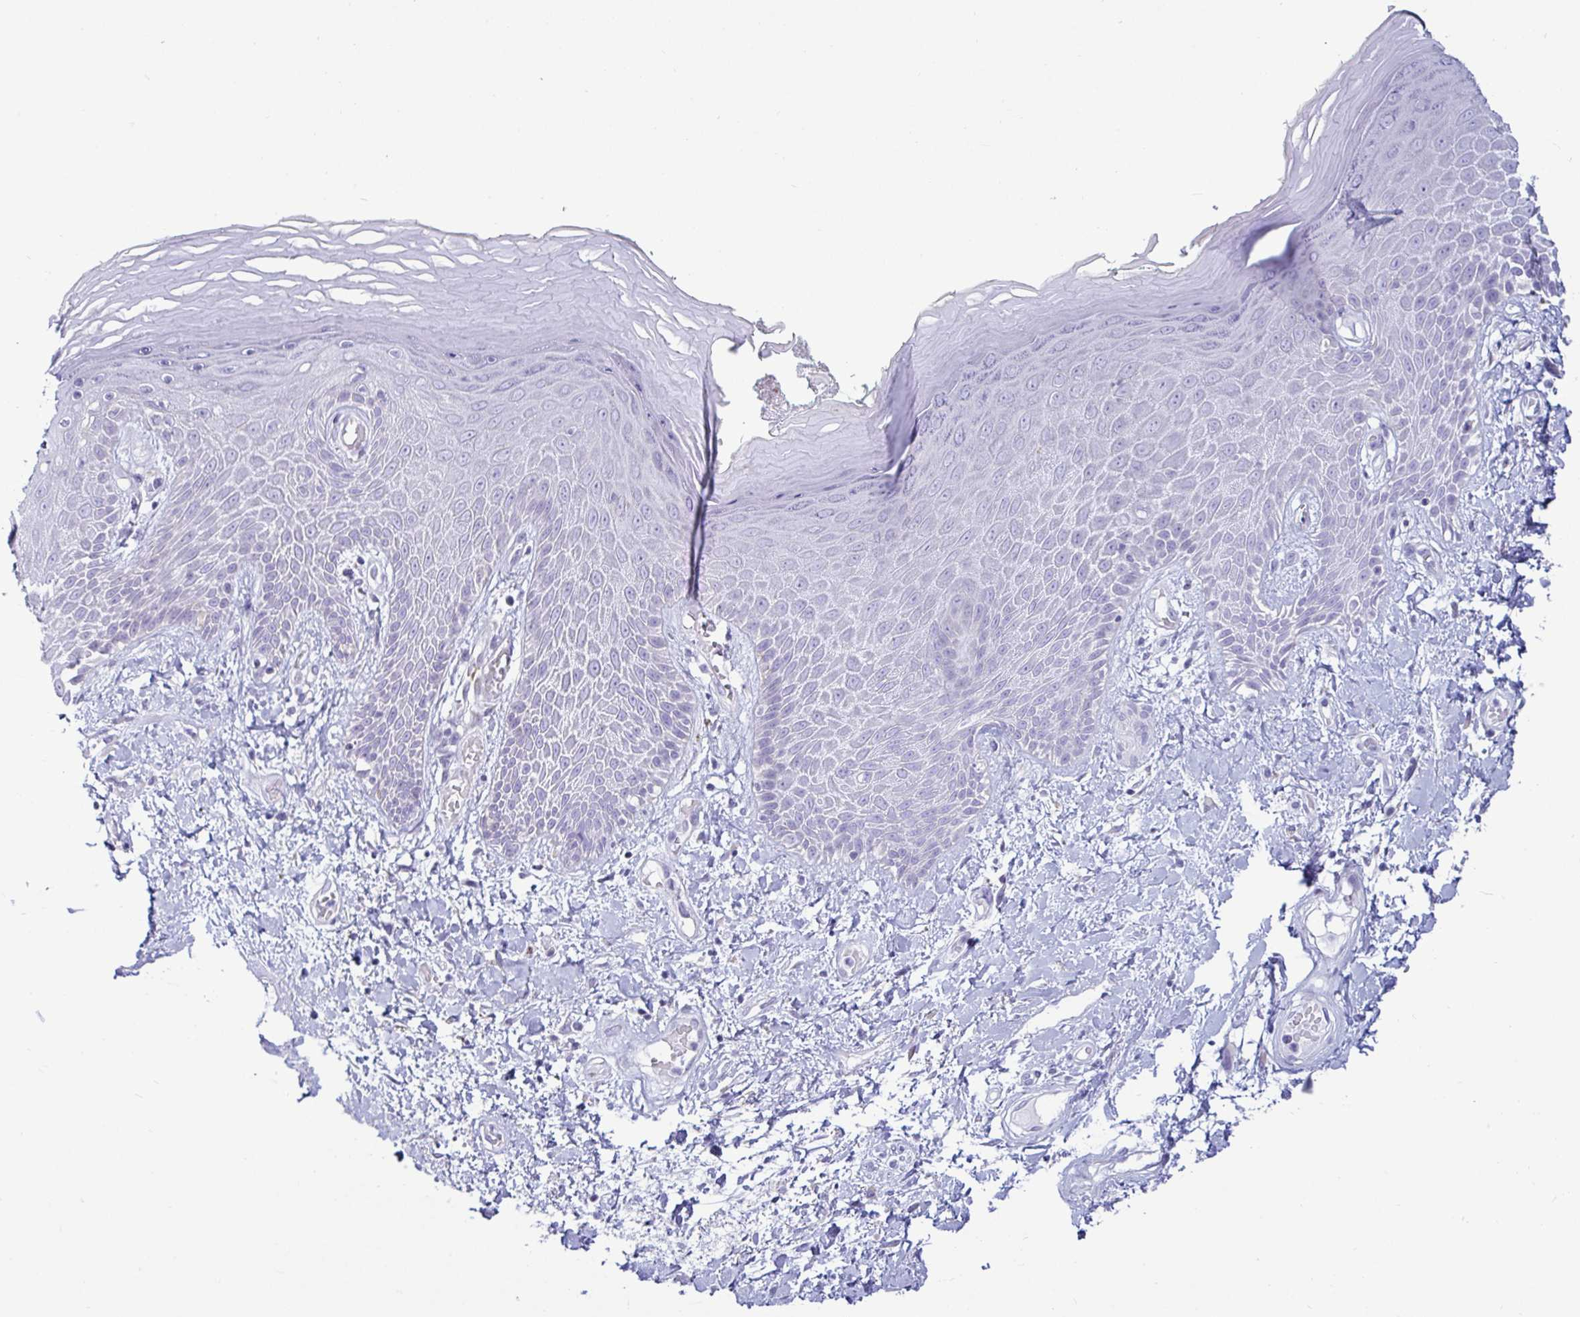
{"staining": {"intensity": "negative", "quantity": "none", "location": "none"}, "tissue": "skin", "cell_type": "Epidermal cells", "image_type": "normal", "snomed": [{"axis": "morphology", "description": "Normal tissue, NOS"}, {"axis": "topography", "description": "Anal"}, {"axis": "topography", "description": "Peripheral nerve tissue"}], "caption": "High power microscopy photomicrograph of an immunohistochemistry image of benign skin, revealing no significant positivity in epidermal cells.", "gene": "TFPI2", "patient": {"sex": "male", "age": 78}}